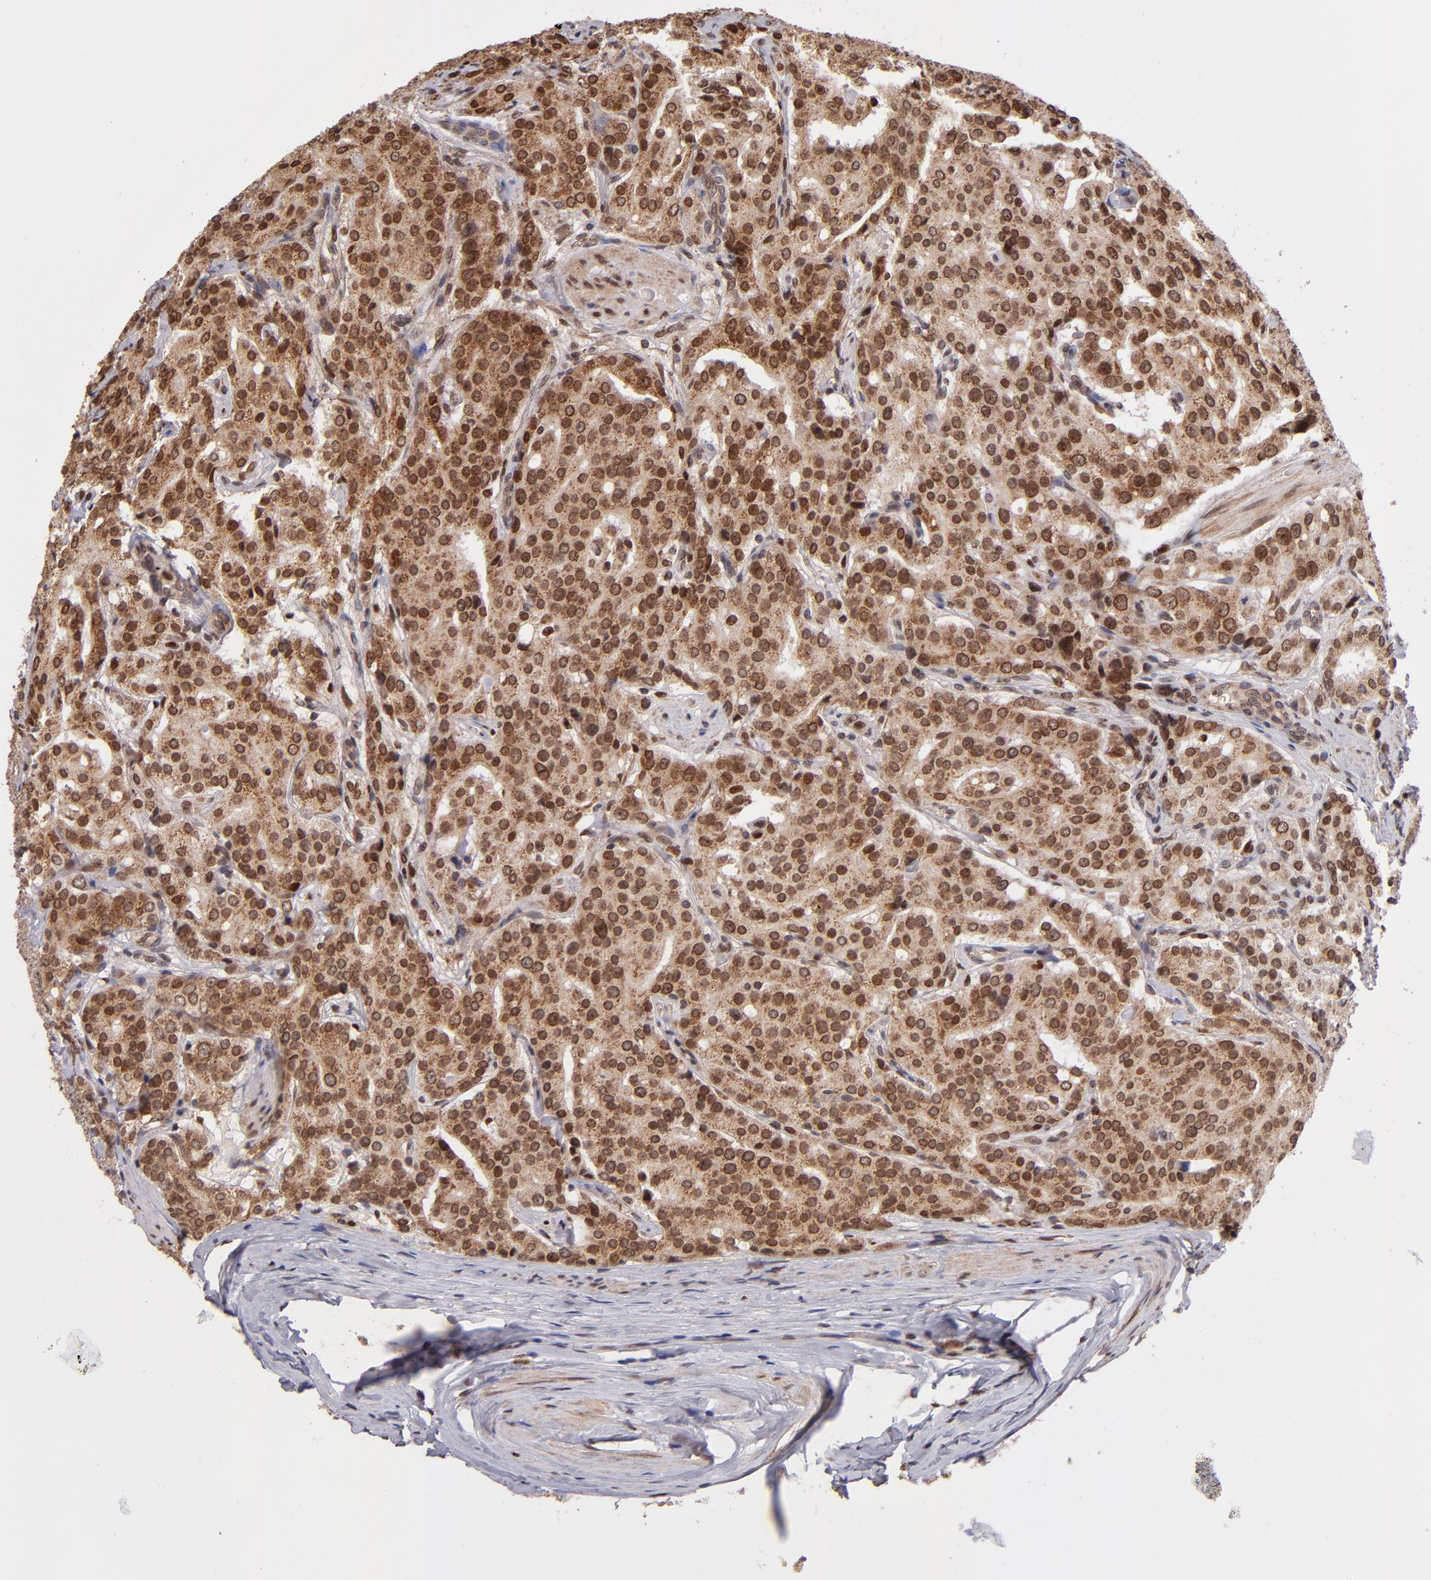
{"staining": {"intensity": "strong", "quantity": ">75%", "location": "cytoplasmic/membranous,nuclear"}, "tissue": "prostate cancer", "cell_type": "Tumor cells", "image_type": "cancer", "snomed": [{"axis": "morphology", "description": "Adenocarcinoma, Medium grade"}, {"axis": "topography", "description": "Prostate"}], "caption": "Brown immunohistochemical staining in human adenocarcinoma (medium-grade) (prostate) demonstrates strong cytoplasmic/membranous and nuclear staining in about >75% of tumor cells. The staining is performed using DAB brown chromogen to label protein expression. The nuclei are counter-stained blue using hematoxylin.", "gene": "TOP1MT", "patient": {"sex": "male", "age": 72}}